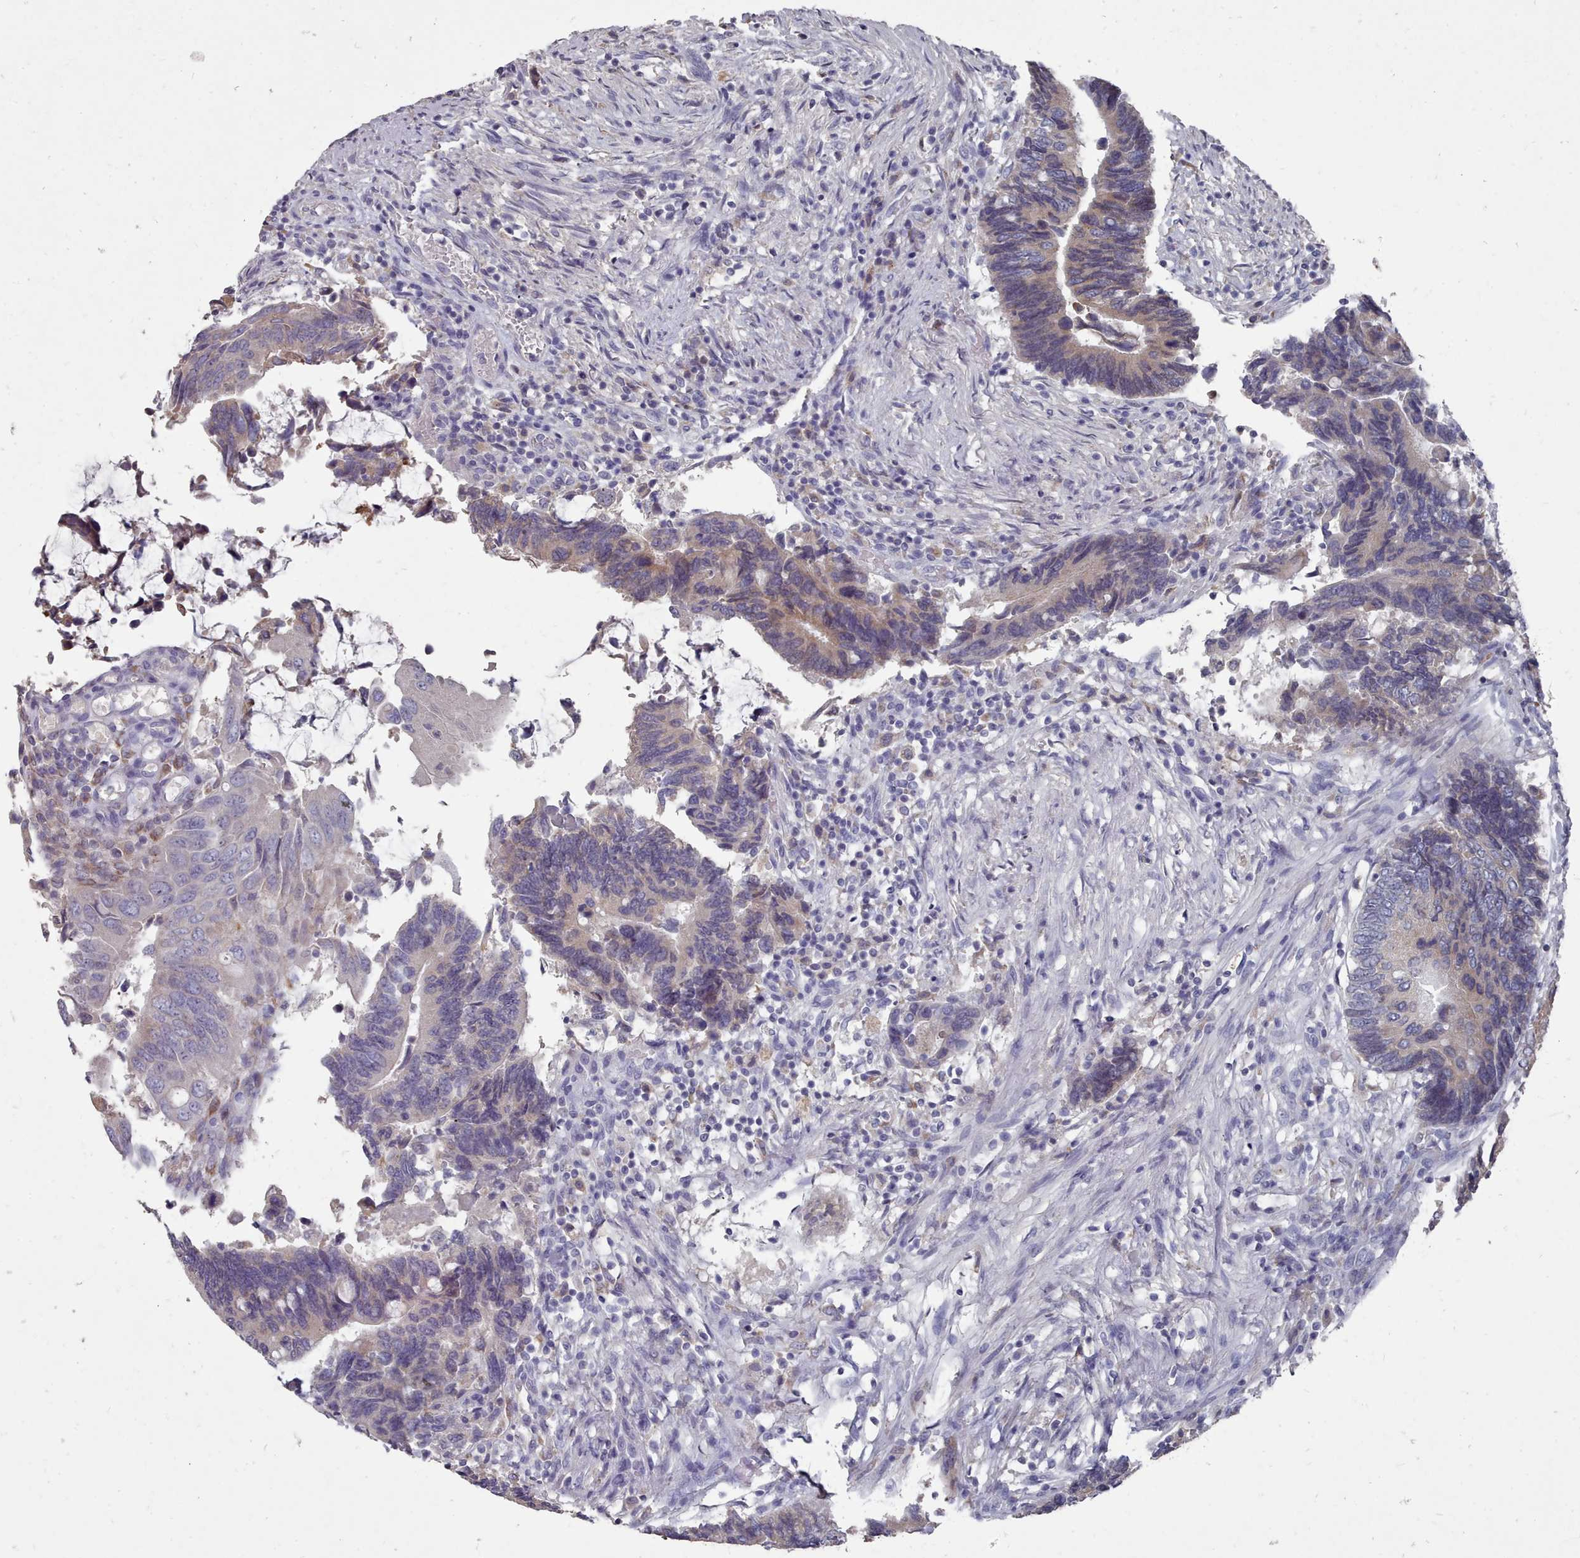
{"staining": {"intensity": "weak", "quantity": "<25%", "location": "cytoplasmic/membranous"}, "tissue": "colorectal cancer", "cell_type": "Tumor cells", "image_type": "cancer", "snomed": [{"axis": "morphology", "description": "Adenocarcinoma, NOS"}, {"axis": "topography", "description": "Colon"}], "caption": "Immunohistochemical staining of human colorectal adenocarcinoma reveals no significant expression in tumor cells.", "gene": "OTULINL", "patient": {"sex": "male", "age": 87}}